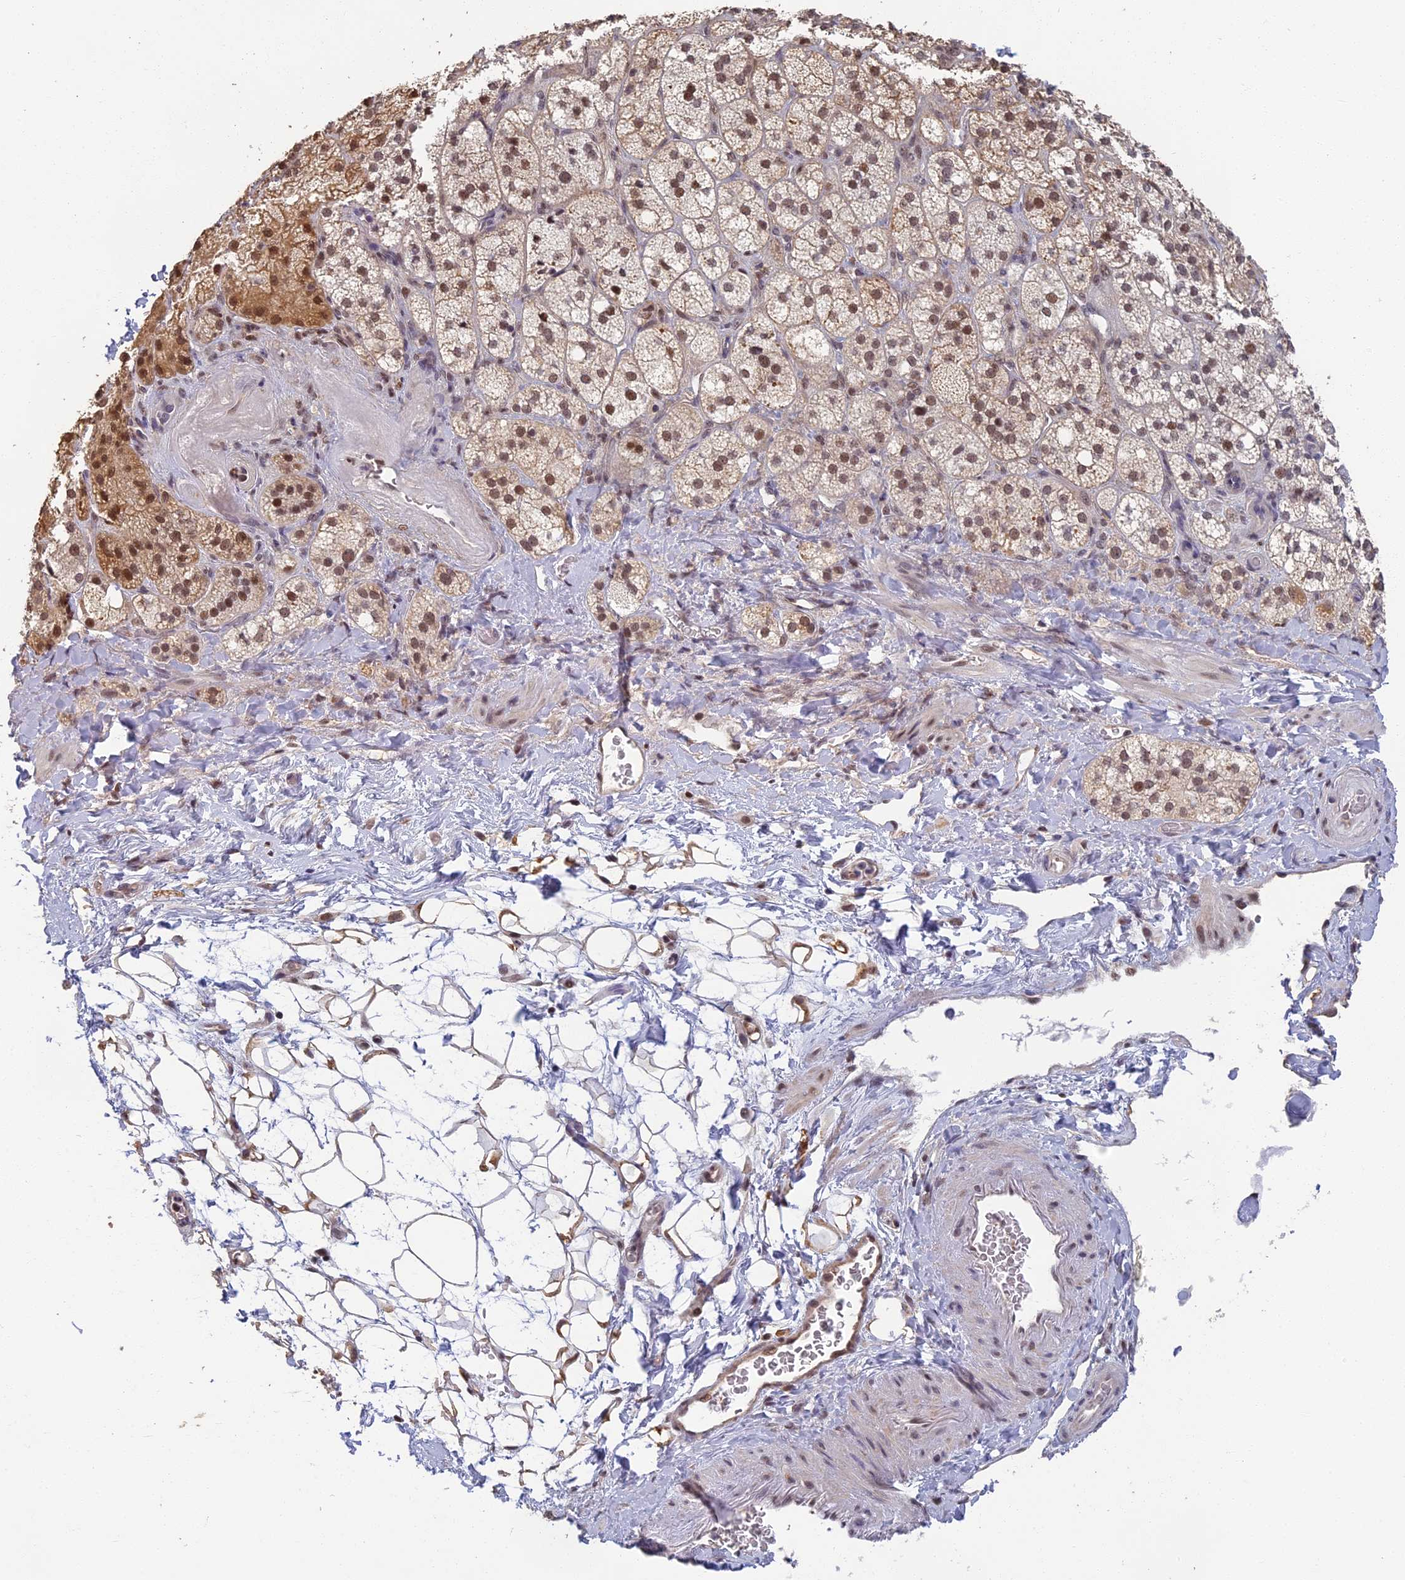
{"staining": {"intensity": "moderate", "quantity": "25%-75%", "location": "nuclear"}, "tissue": "adrenal gland", "cell_type": "Glandular cells", "image_type": "normal", "snomed": [{"axis": "morphology", "description": "Normal tissue, NOS"}, {"axis": "topography", "description": "Adrenal gland"}], "caption": "DAB (3,3'-diaminobenzidine) immunohistochemical staining of normal adrenal gland shows moderate nuclear protein positivity in about 25%-75% of glandular cells.", "gene": "MORF4L1", "patient": {"sex": "male", "age": 61}}